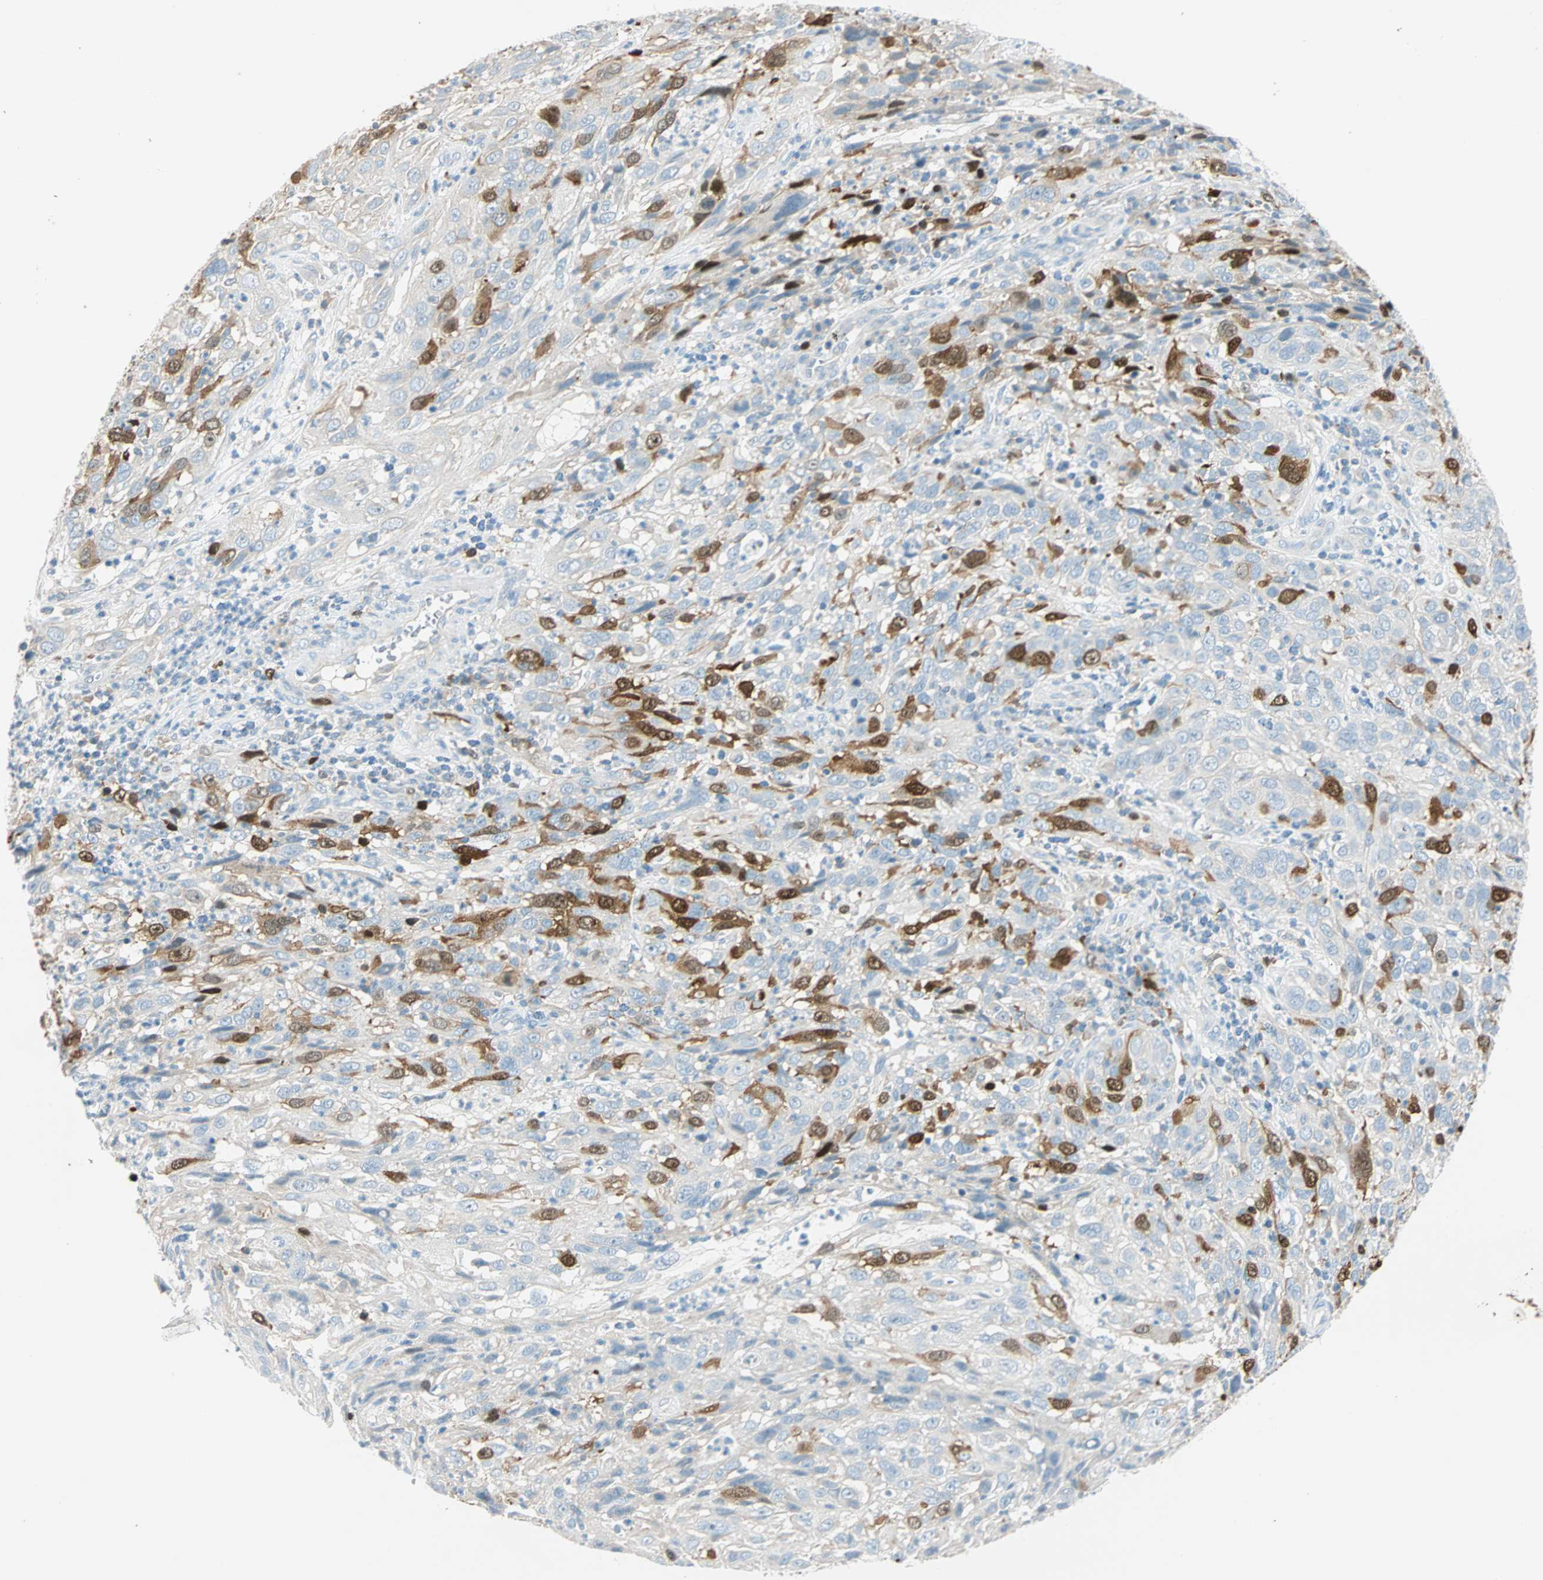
{"staining": {"intensity": "moderate", "quantity": "<25%", "location": "cytoplasmic/membranous"}, "tissue": "cervical cancer", "cell_type": "Tumor cells", "image_type": "cancer", "snomed": [{"axis": "morphology", "description": "Squamous cell carcinoma, NOS"}, {"axis": "topography", "description": "Cervix"}], "caption": "Cervical cancer (squamous cell carcinoma) tissue displays moderate cytoplasmic/membranous staining in approximately <25% of tumor cells The staining was performed using DAB (3,3'-diaminobenzidine), with brown indicating positive protein expression. Nuclei are stained blue with hematoxylin.", "gene": "PTTG1", "patient": {"sex": "female", "age": 32}}